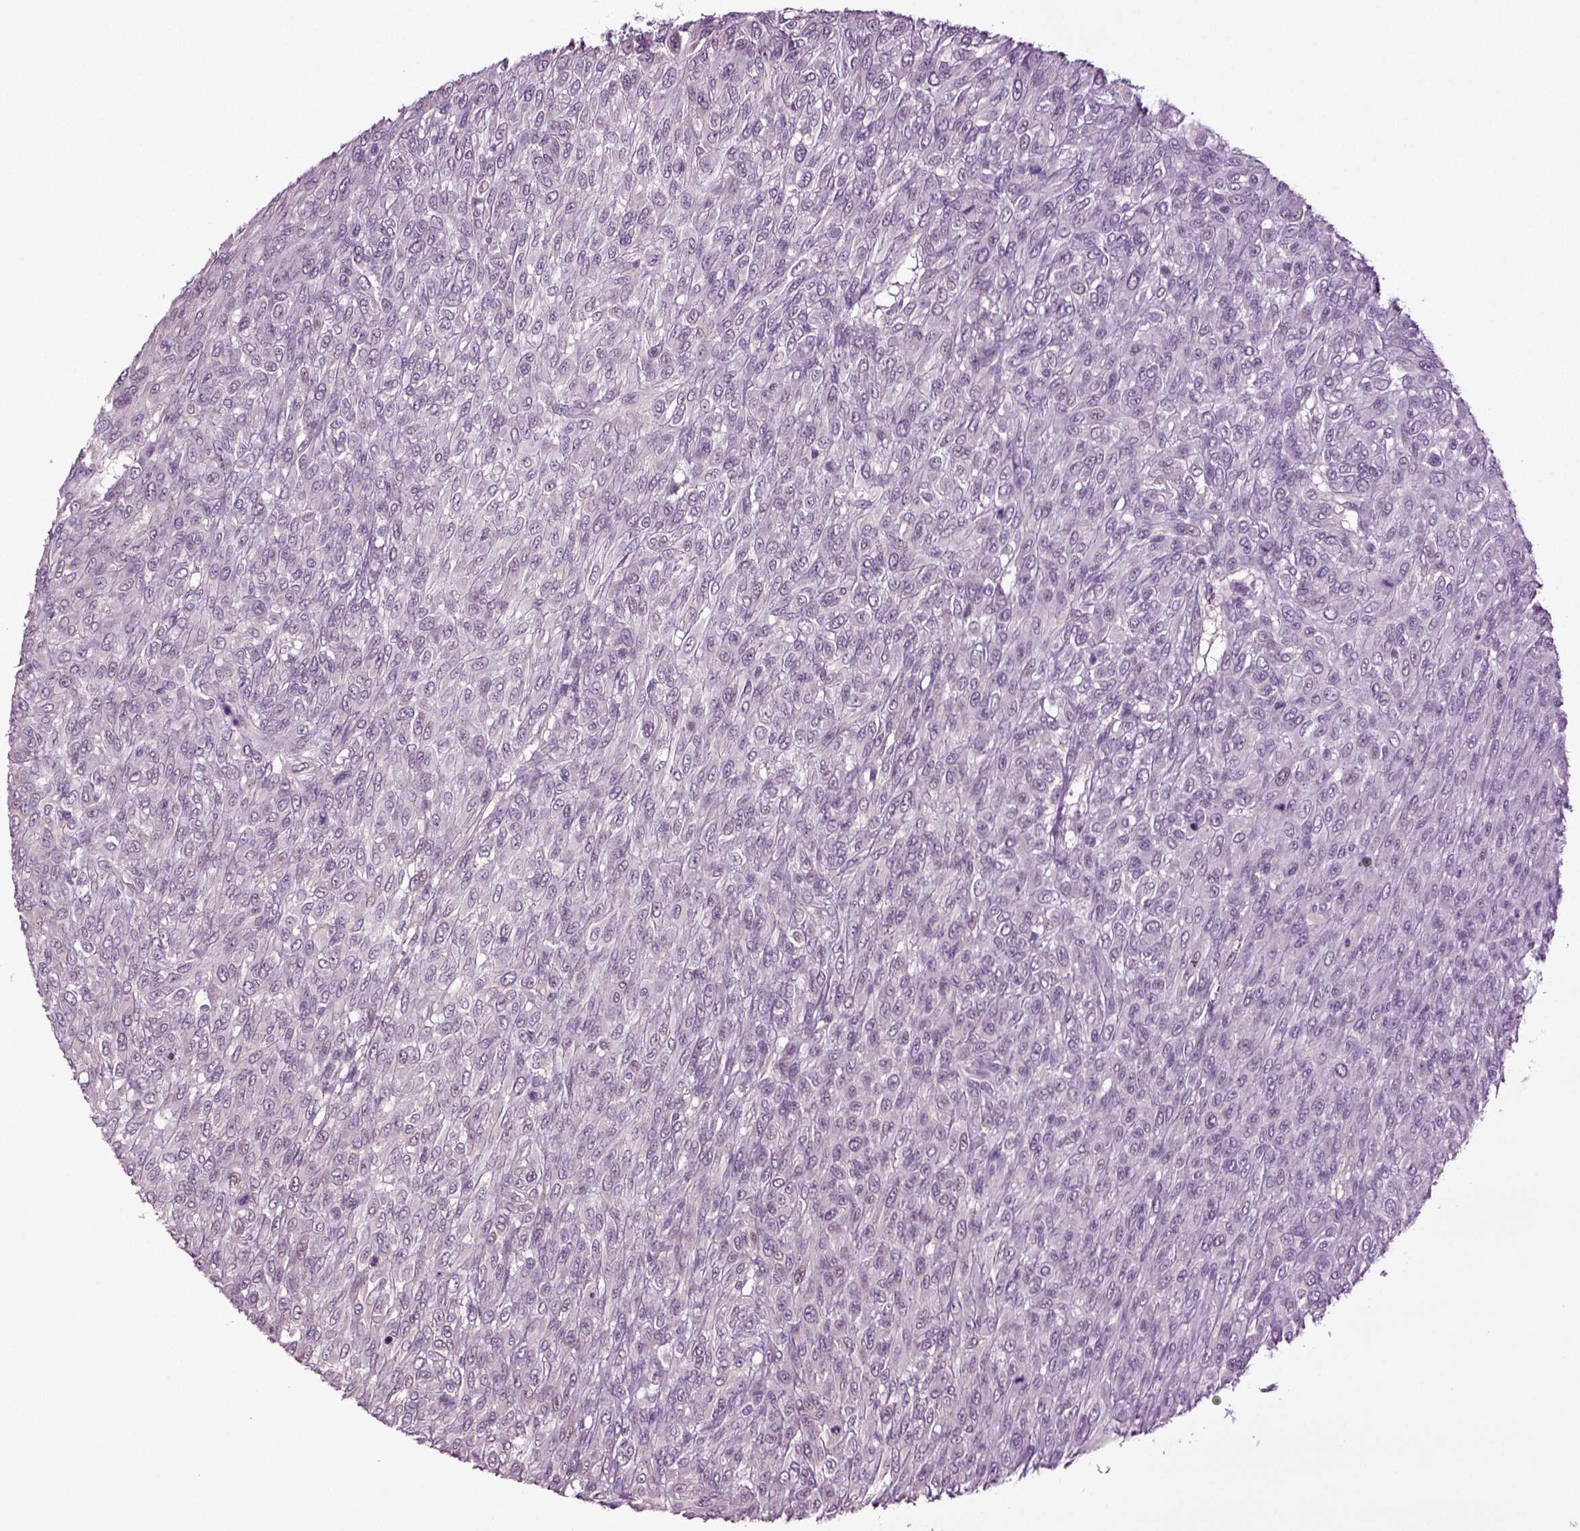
{"staining": {"intensity": "negative", "quantity": "none", "location": "none"}, "tissue": "renal cancer", "cell_type": "Tumor cells", "image_type": "cancer", "snomed": [{"axis": "morphology", "description": "Adenocarcinoma, NOS"}, {"axis": "topography", "description": "Kidney"}], "caption": "Renal cancer was stained to show a protein in brown. There is no significant expression in tumor cells. Brightfield microscopy of IHC stained with DAB (brown) and hematoxylin (blue), captured at high magnification.", "gene": "PLCH2", "patient": {"sex": "male", "age": 58}}